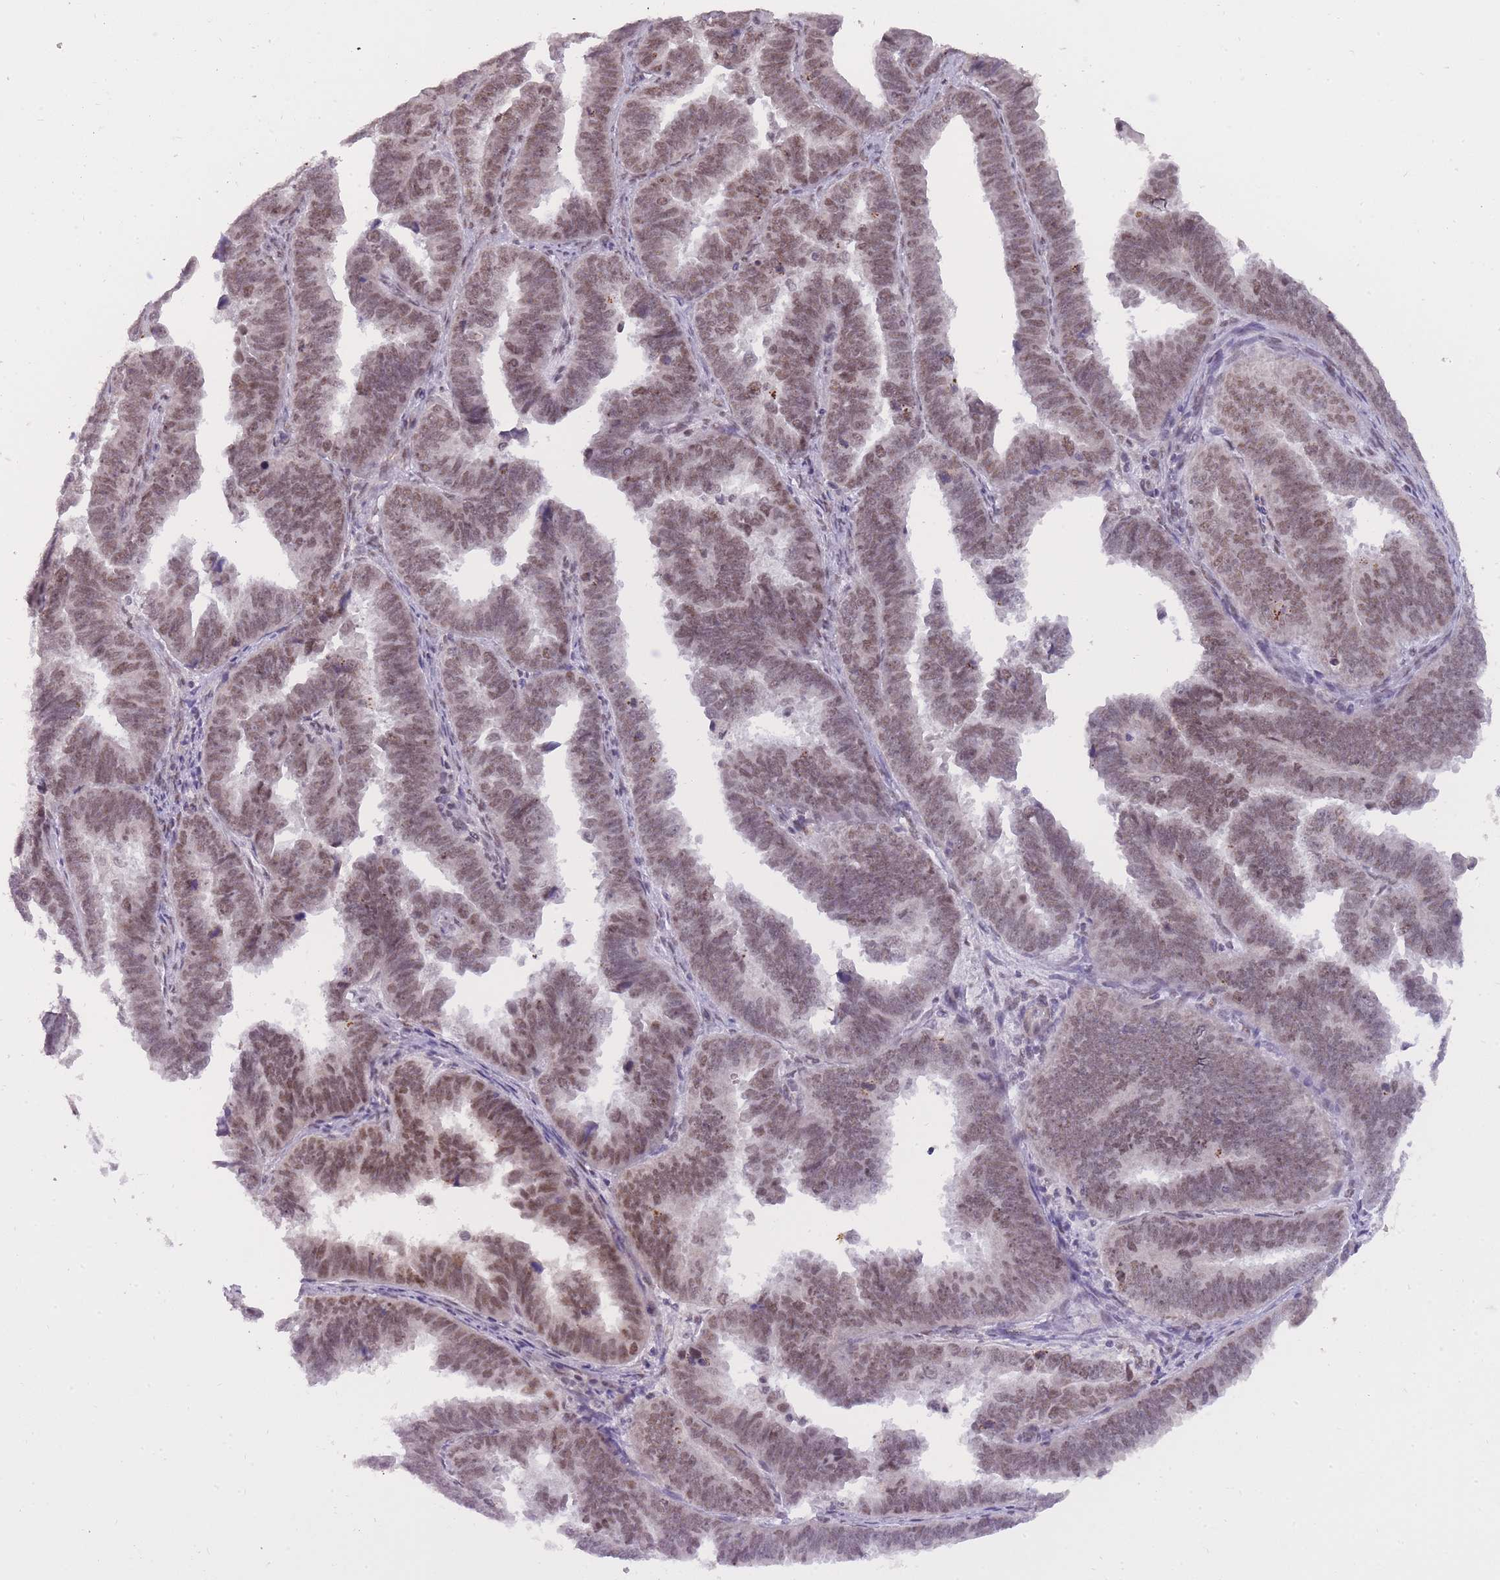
{"staining": {"intensity": "moderate", "quantity": ">75%", "location": "nuclear"}, "tissue": "endometrial cancer", "cell_type": "Tumor cells", "image_type": "cancer", "snomed": [{"axis": "morphology", "description": "Adenocarcinoma, NOS"}, {"axis": "topography", "description": "Endometrium"}], "caption": "Brown immunohistochemical staining in human adenocarcinoma (endometrial) reveals moderate nuclear expression in about >75% of tumor cells. The protein is stained brown, and the nuclei are stained in blue (DAB (3,3'-diaminobenzidine) IHC with brightfield microscopy, high magnification).", "gene": "TIGD1", "patient": {"sex": "female", "age": 75}}